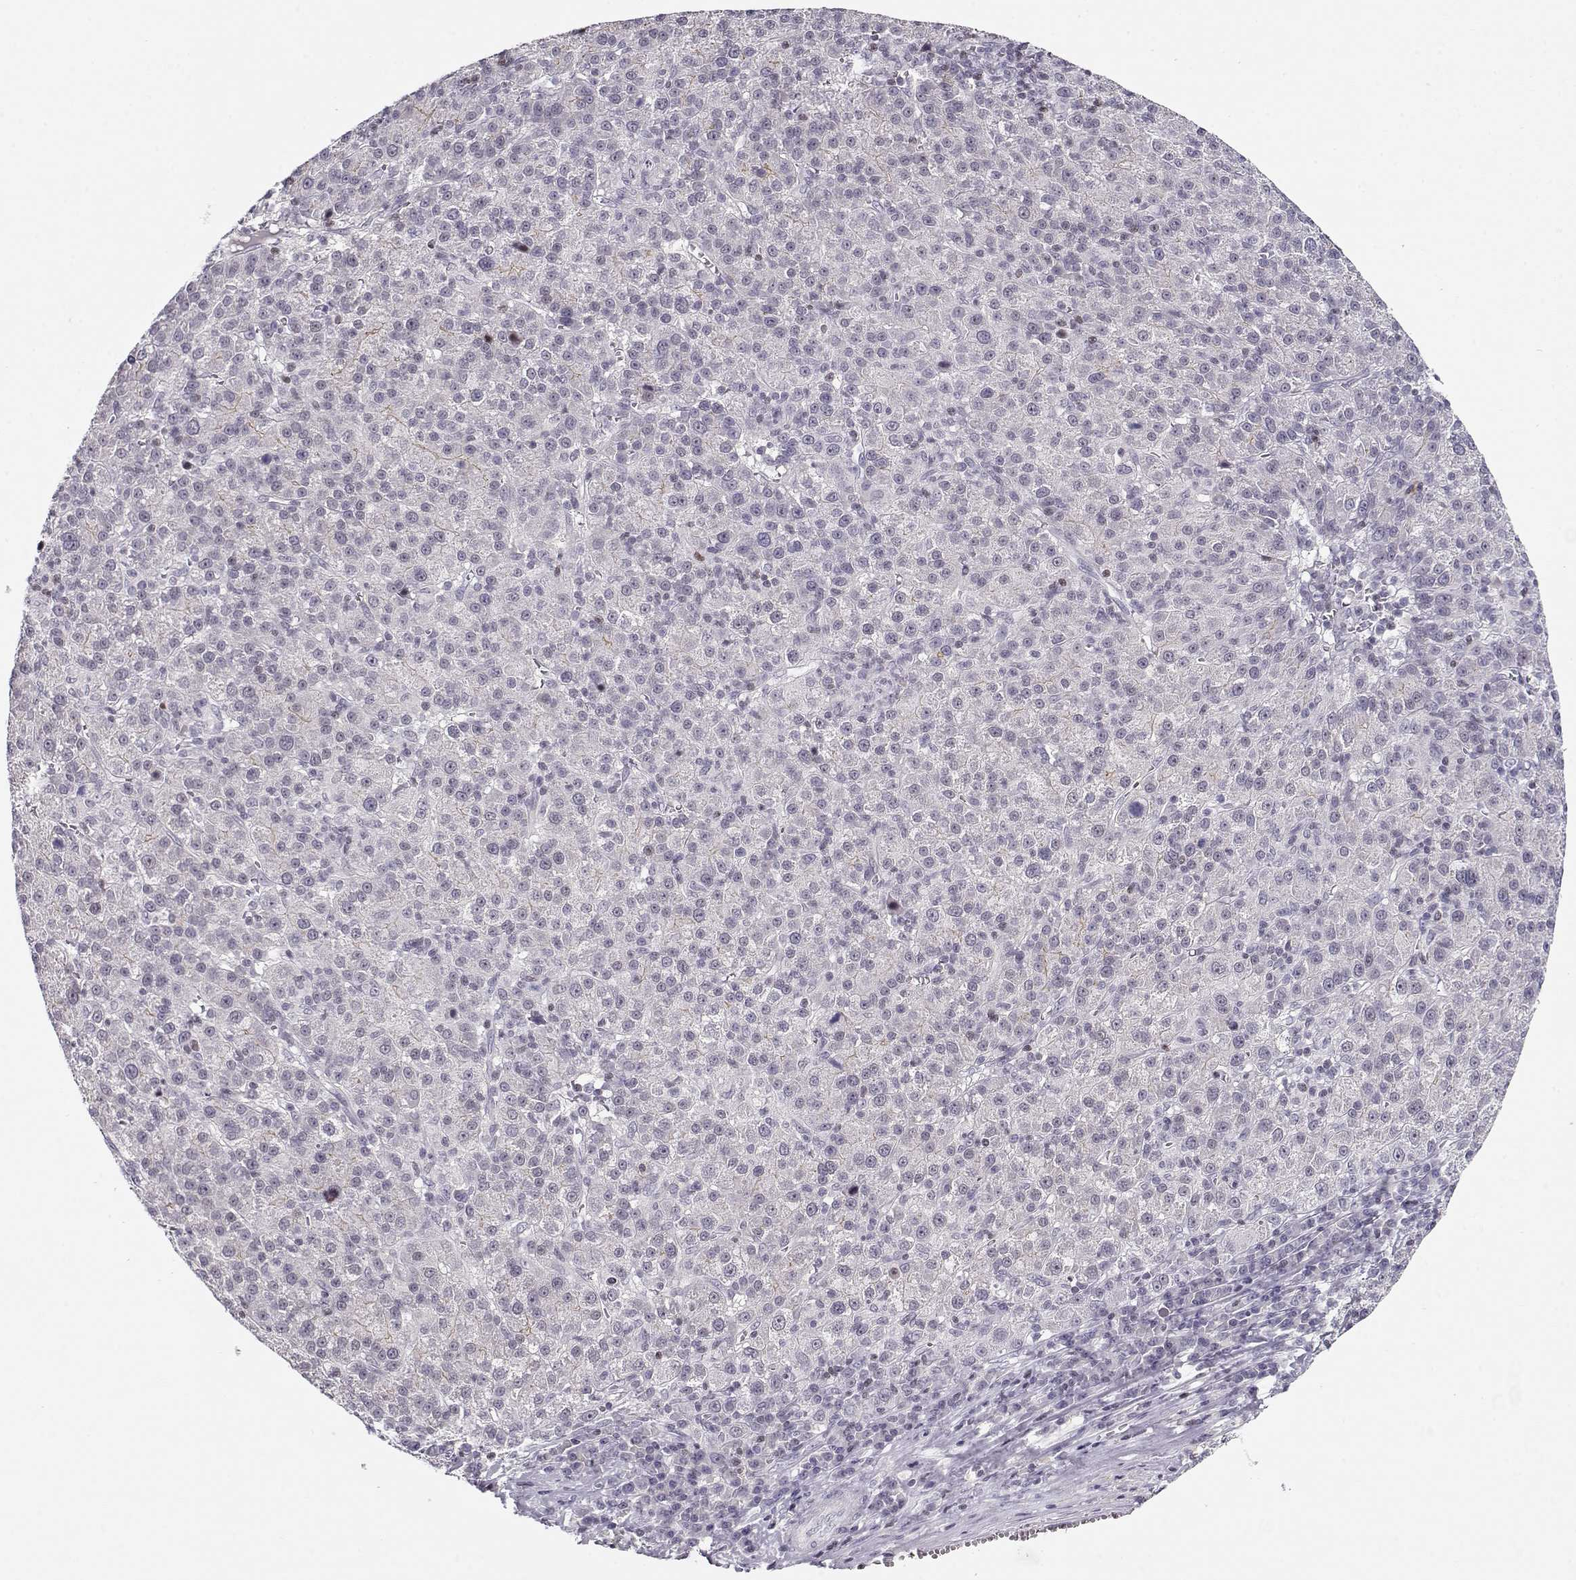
{"staining": {"intensity": "negative", "quantity": "none", "location": "none"}, "tissue": "liver cancer", "cell_type": "Tumor cells", "image_type": "cancer", "snomed": [{"axis": "morphology", "description": "Carcinoma, Hepatocellular, NOS"}, {"axis": "topography", "description": "Liver"}], "caption": "Immunohistochemical staining of human liver cancer shows no significant expression in tumor cells.", "gene": "CRX", "patient": {"sex": "female", "age": 60}}